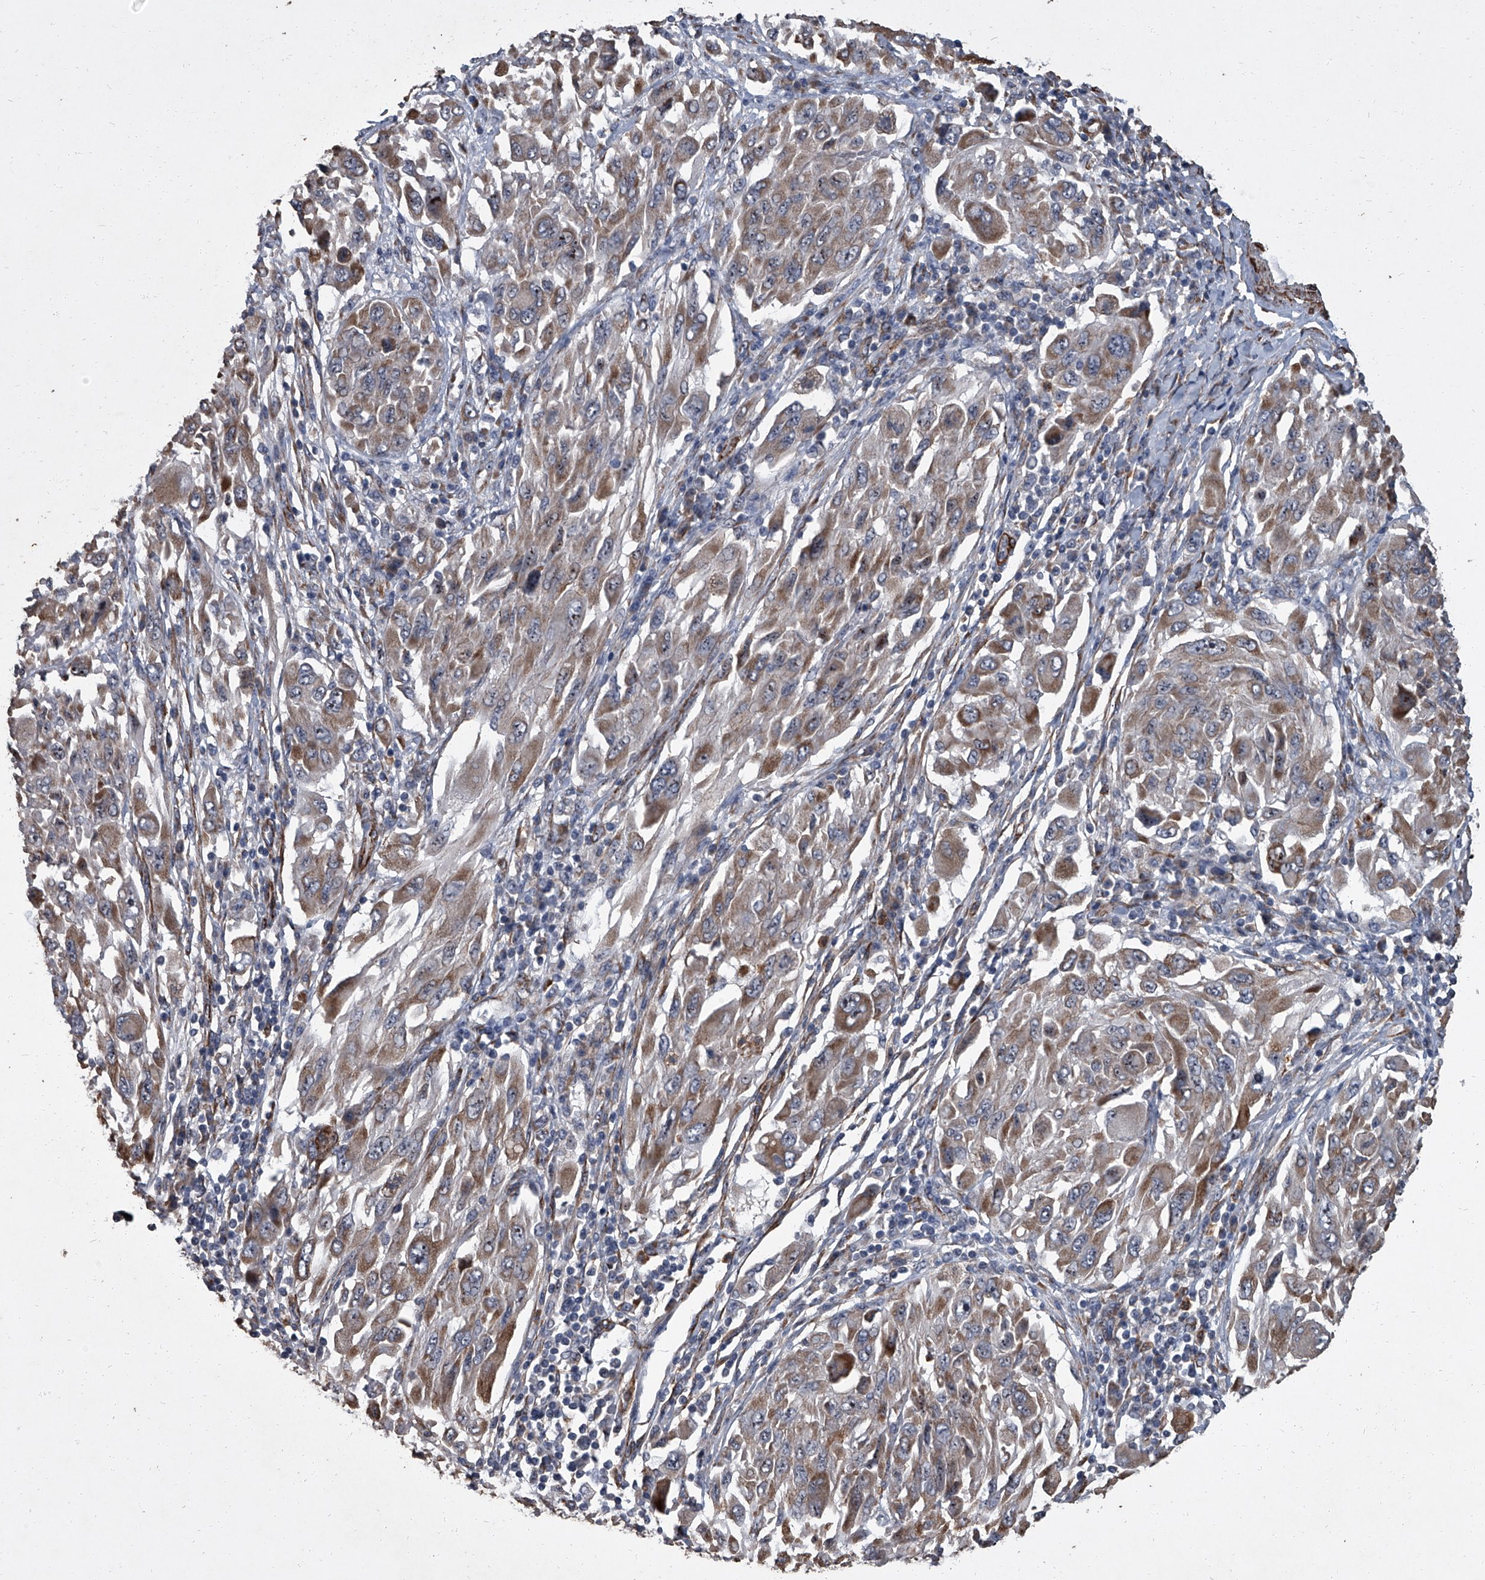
{"staining": {"intensity": "weak", "quantity": ">75%", "location": "cytoplasmic/membranous"}, "tissue": "melanoma", "cell_type": "Tumor cells", "image_type": "cancer", "snomed": [{"axis": "morphology", "description": "Malignant melanoma, NOS"}, {"axis": "topography", "description": "Skin"}], "caption": "IHC of malignant melanoma demonstrates low levels of weak cytoplasmic/membranous expression in about >75% of tumor cells.", "gene": "SIRT4", "patient": {"sex": "female", "age": 91}}